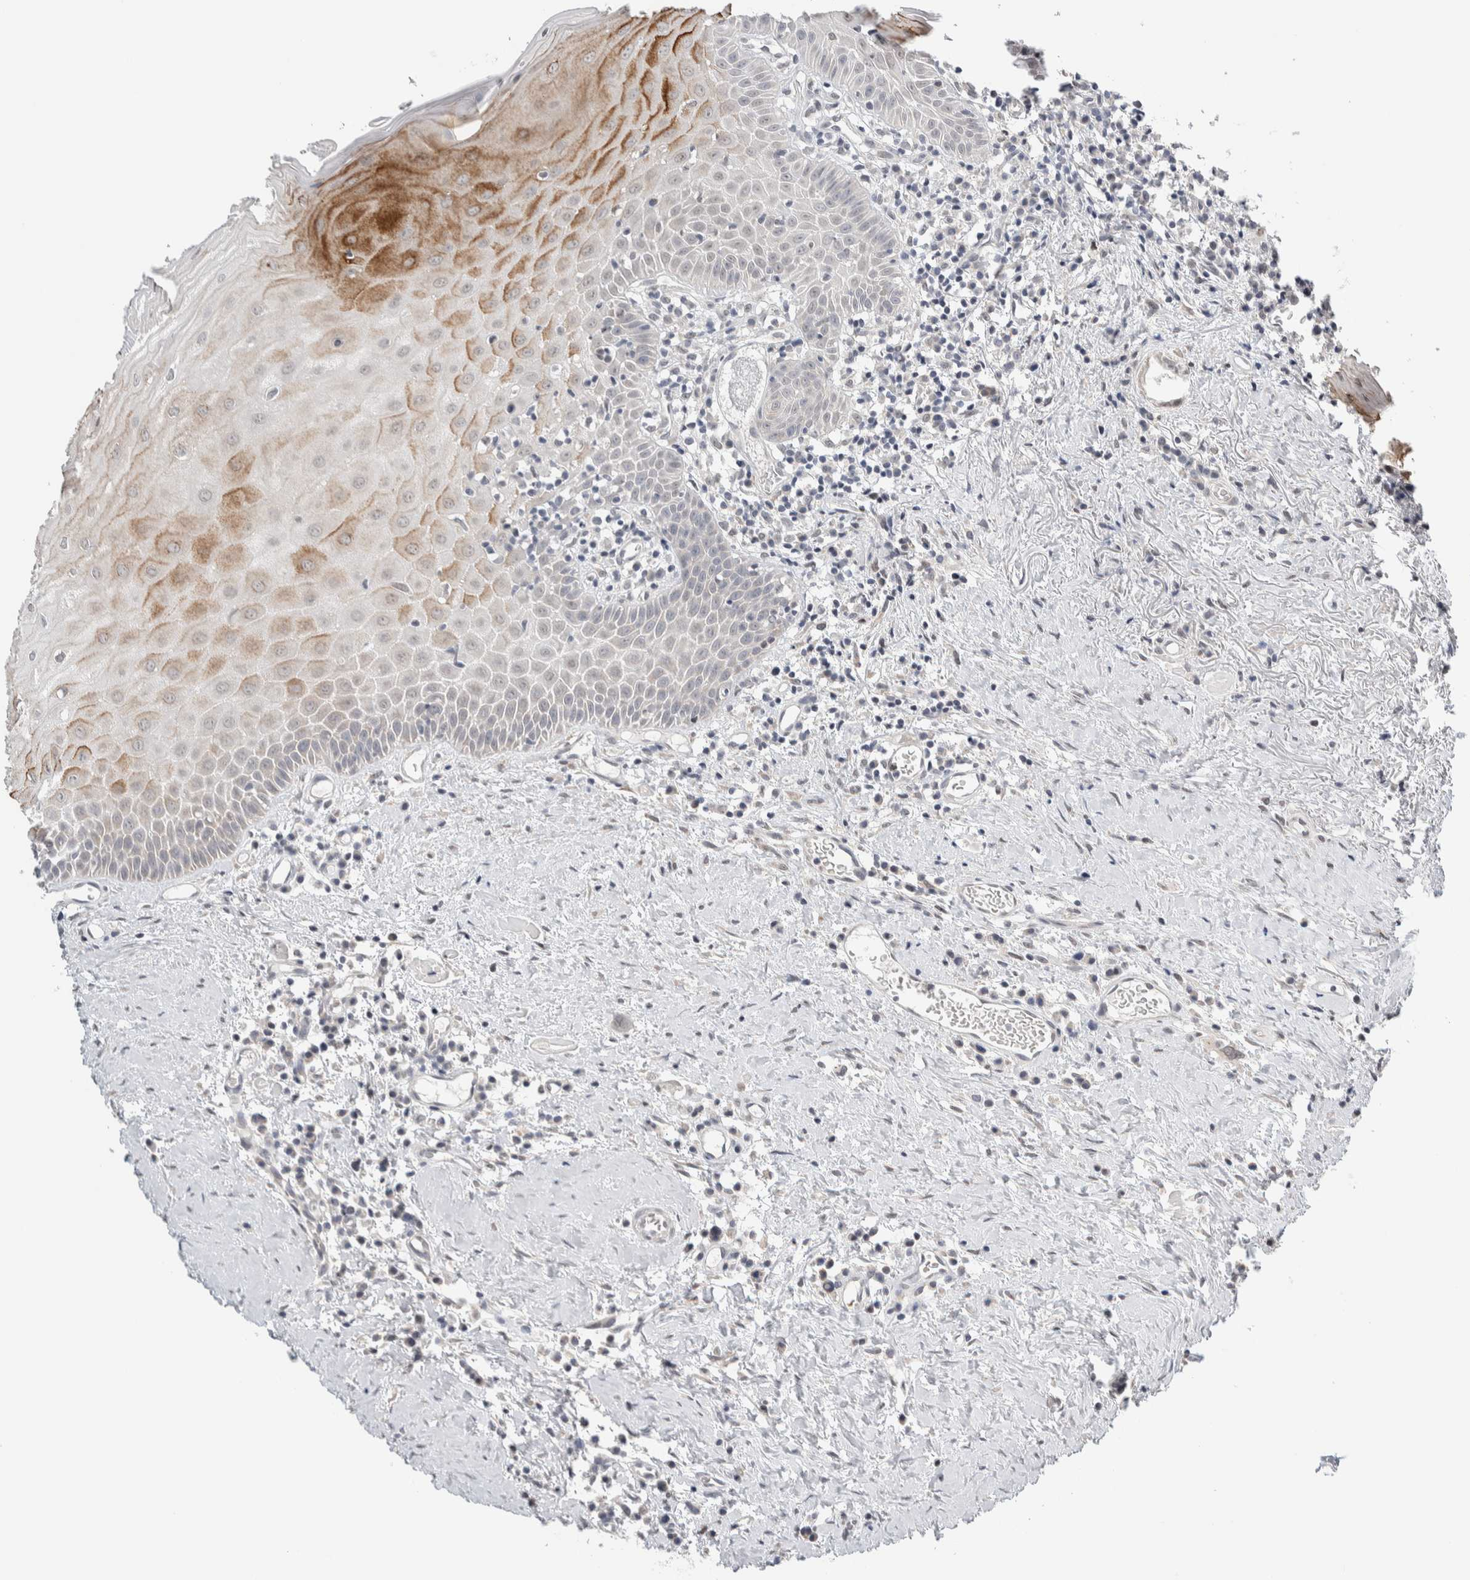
{"staining": {"intensity": "moderate", "quantity": "<25%", "location": "cytoplasmic/membranous"}, "tissue": "oral mucosa", "cell_type": "Squamous epithelial cells", "image_type": "normal", "snomed": [{"axis": "morphology", "description": "Normal tissue, NOS"}, {"axis": "topography", "description": "Skeletal muscle"}, {"axis": "topography", "description": "Oral tissue"}, {"axis": "topography", "description": "Peripheral nerve tissue"}], "caption": "DAB (3,3'-diaminobenzidine) immunohistochemical staining of unremarkable oral mucosa displays moderate cytoplasmic/membranous protein staining in approximately <25% of squamous epithelial cells.", "gene": "NEUROD1", "patient": {"sex": "female", "age": 84}}